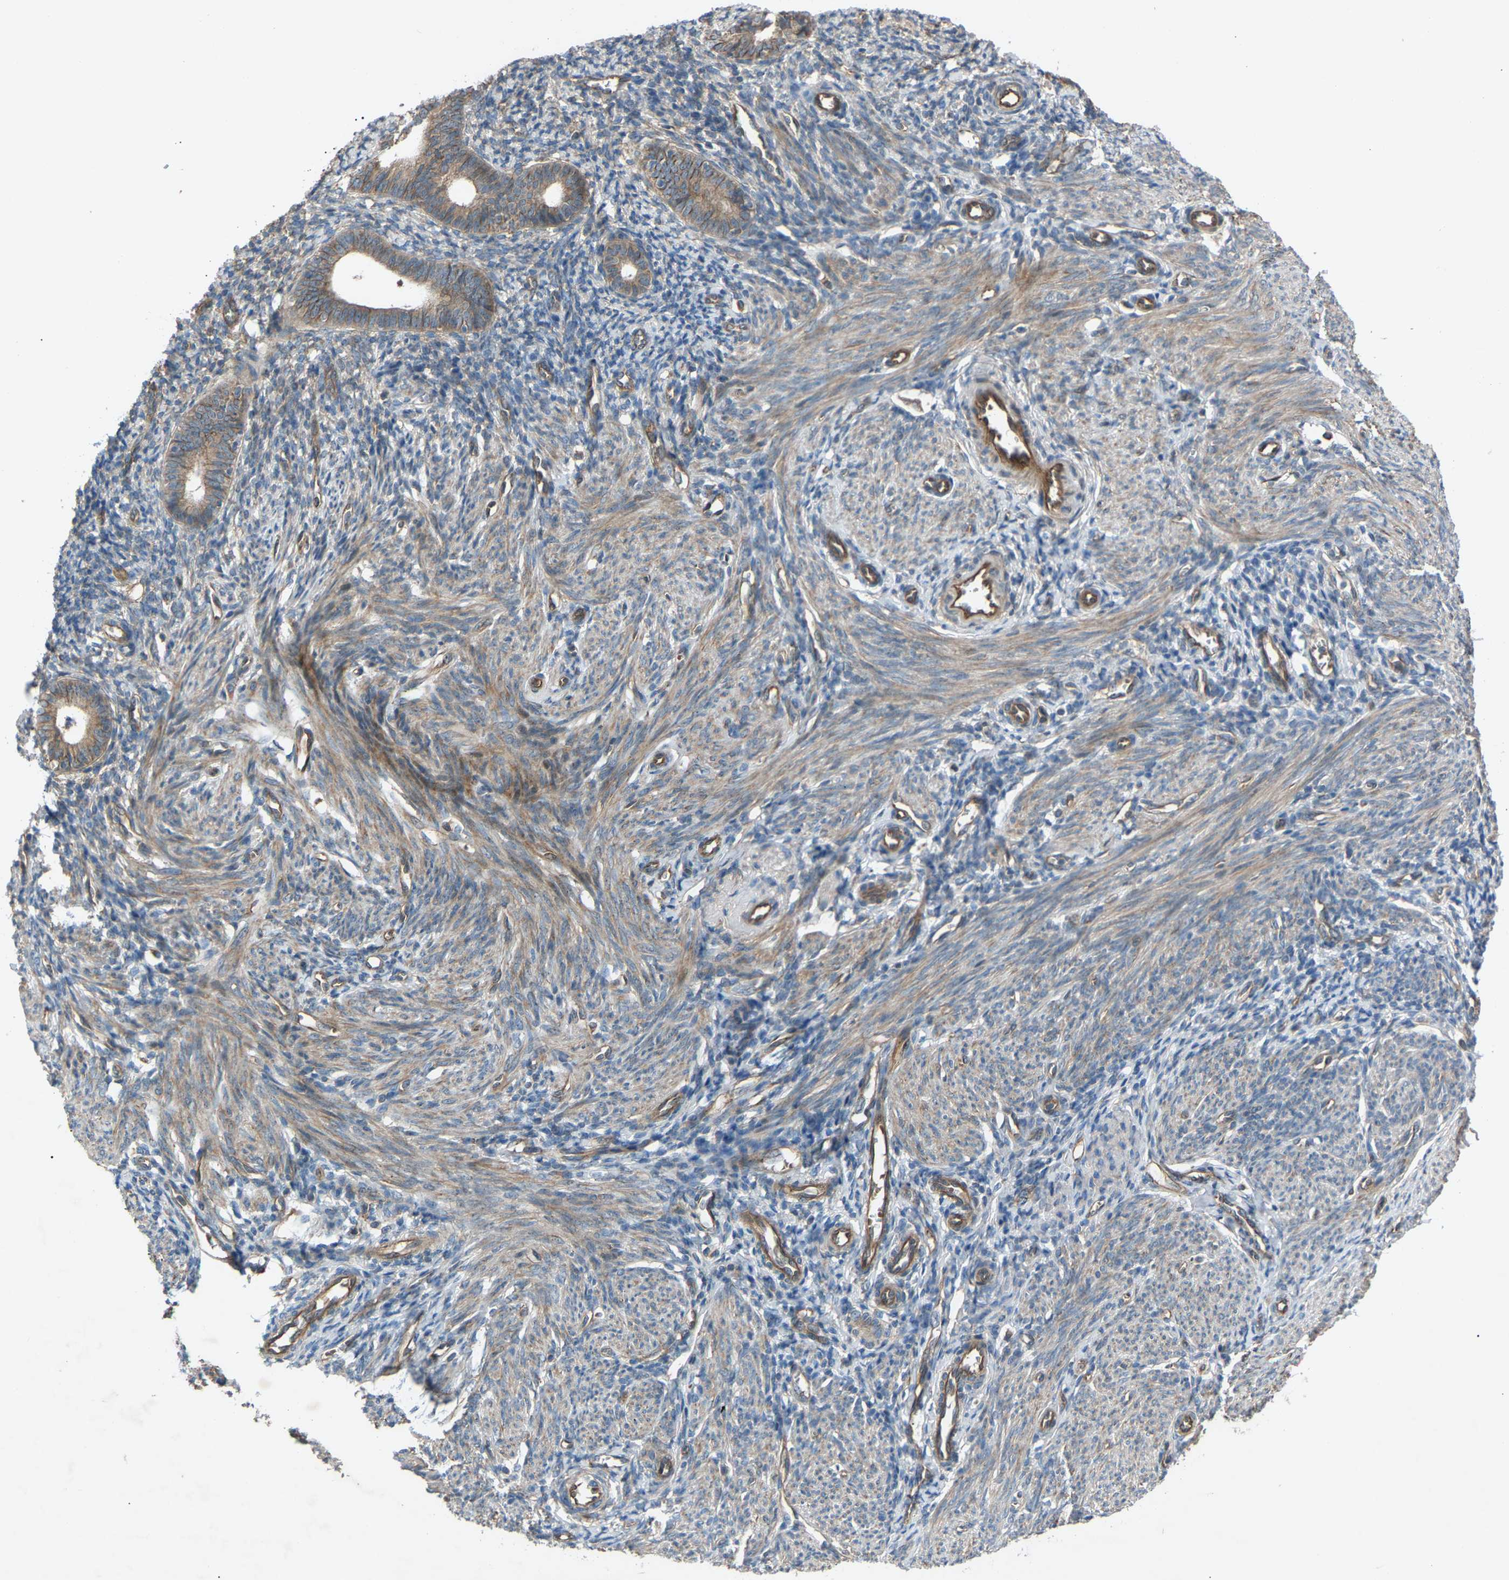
{"staining": {"intensity": "weak", "quantity": "25%-75%", "location": "cytoplasmic/membranous"}, "tissue": "endometrium", "cell_type": "Cells in endometrial stroma", "image_type": "normal", "snomed": [{"axis": "morphology", "description": "Normal tissue, NOS"}, {"axis": "morphology", "description": "Adenocarcinoma, NOS"}, {"axis": "topography", "description": "Endometrium"}], "caption": "Protein staining of normal endometrium exhibits weak cytoplasmic/membranous expression in approximately 25%-75% of cells in endometrial stroma.", "gene": "GAS2L1", "patient": {"sex": "female", "age": 57}}